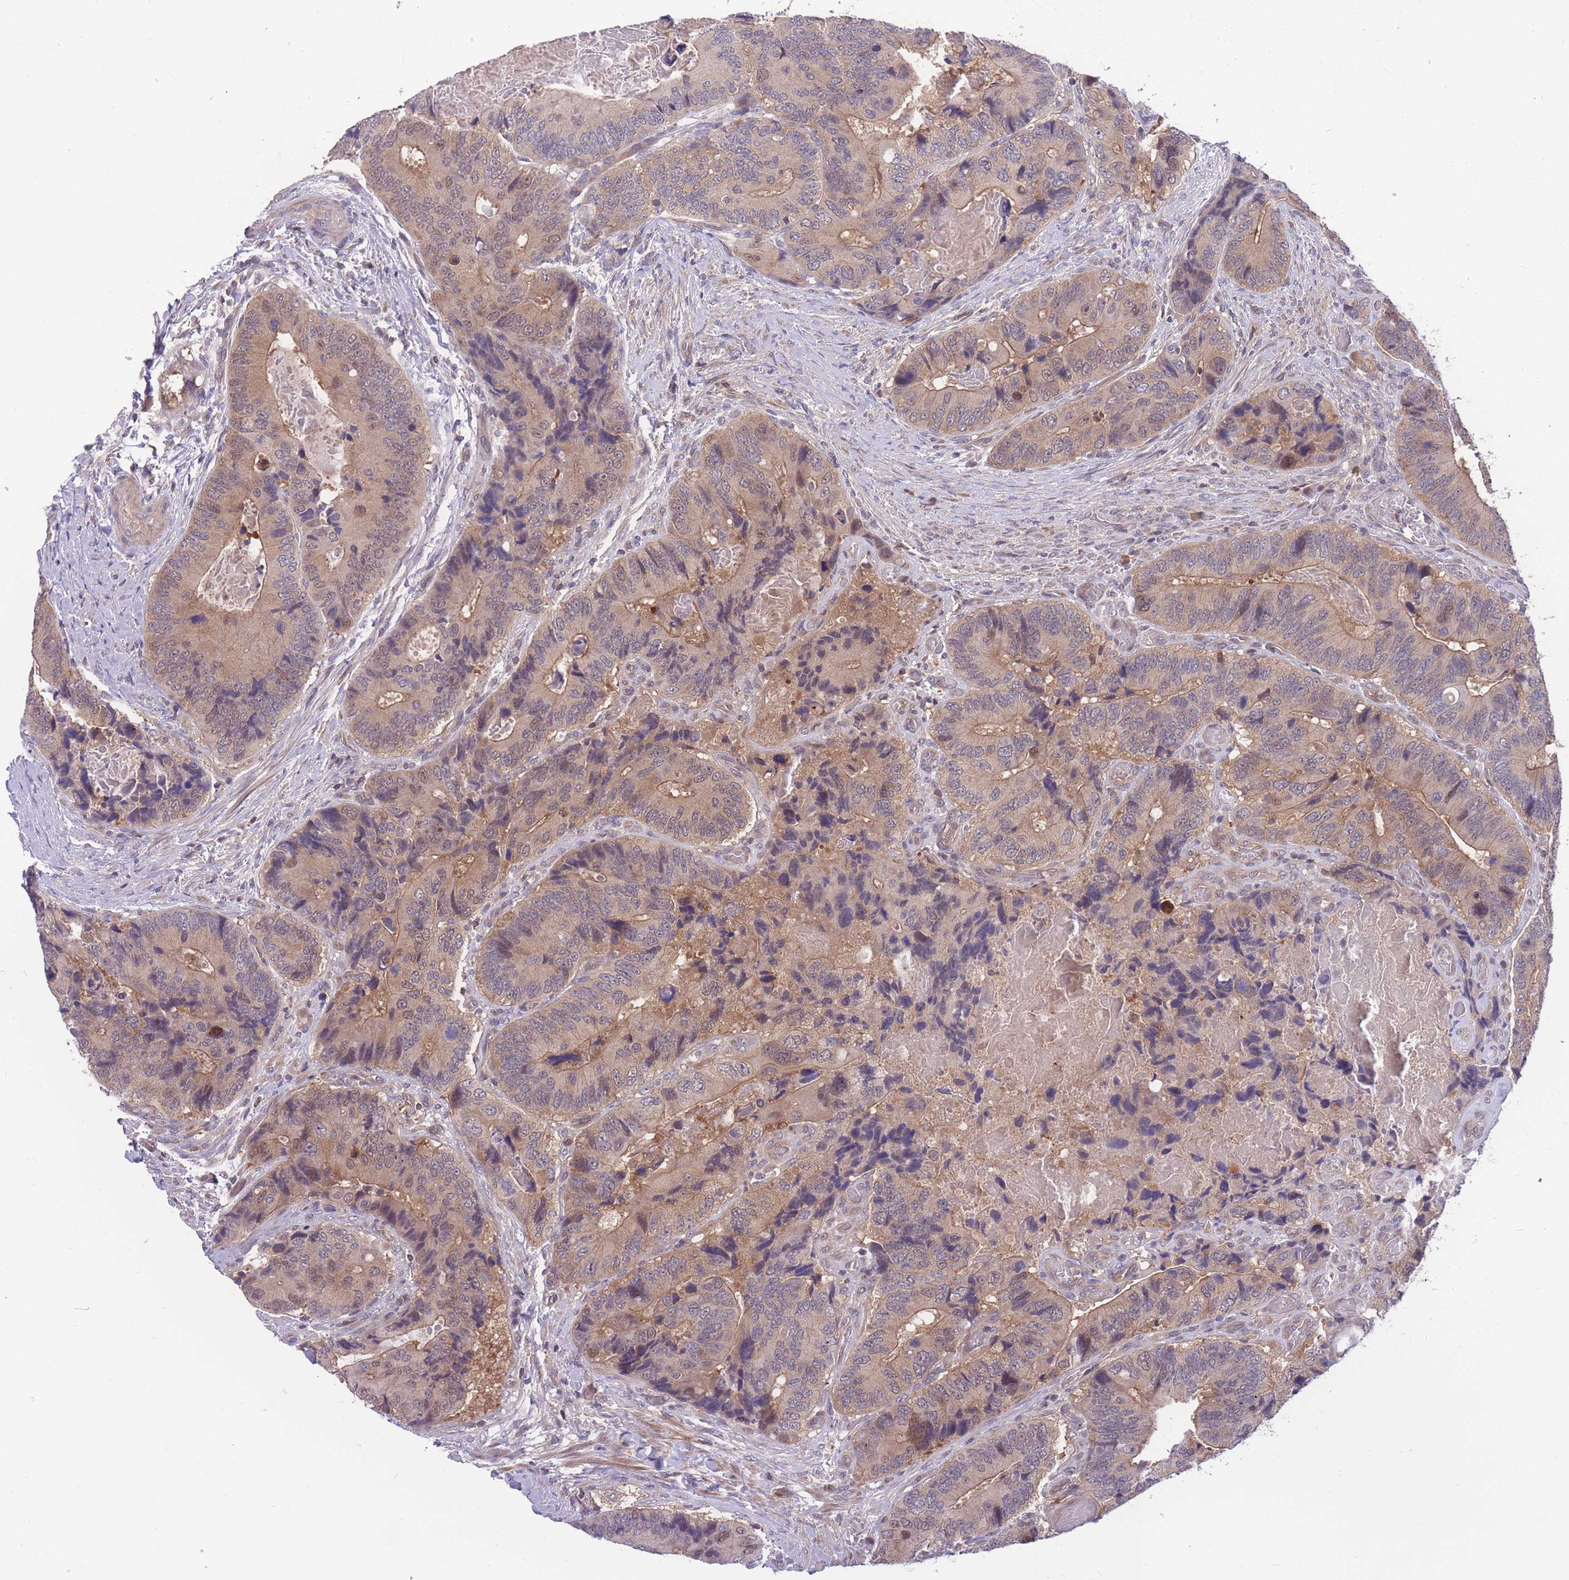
{"staining": {"intensity": "moderate", "quantity": ">75%", "location": "cytoplasmic/membranous"}, "tissue": "colorectal cancer", "cell_type": "Tumor cells", "image_type": "cancer", "snomed": [{"axis": "morphology", "description": "Adenocarcinoma, NOS"}, {"axis": "topography", "description": "Colon"}], "caption": "A high-resolution micrograph shows IHC staining of colorectal adenocarcinoma, which shows moderate cytoplasmic/membranous expression in about >75% of tumor cells. (DAB (3,3'-diaminobenzidine) IHC, brown staining for protein, blue staining for nuclei).", "gene": "UBE2N", "patient": {"sex": "male", "age": 84}}